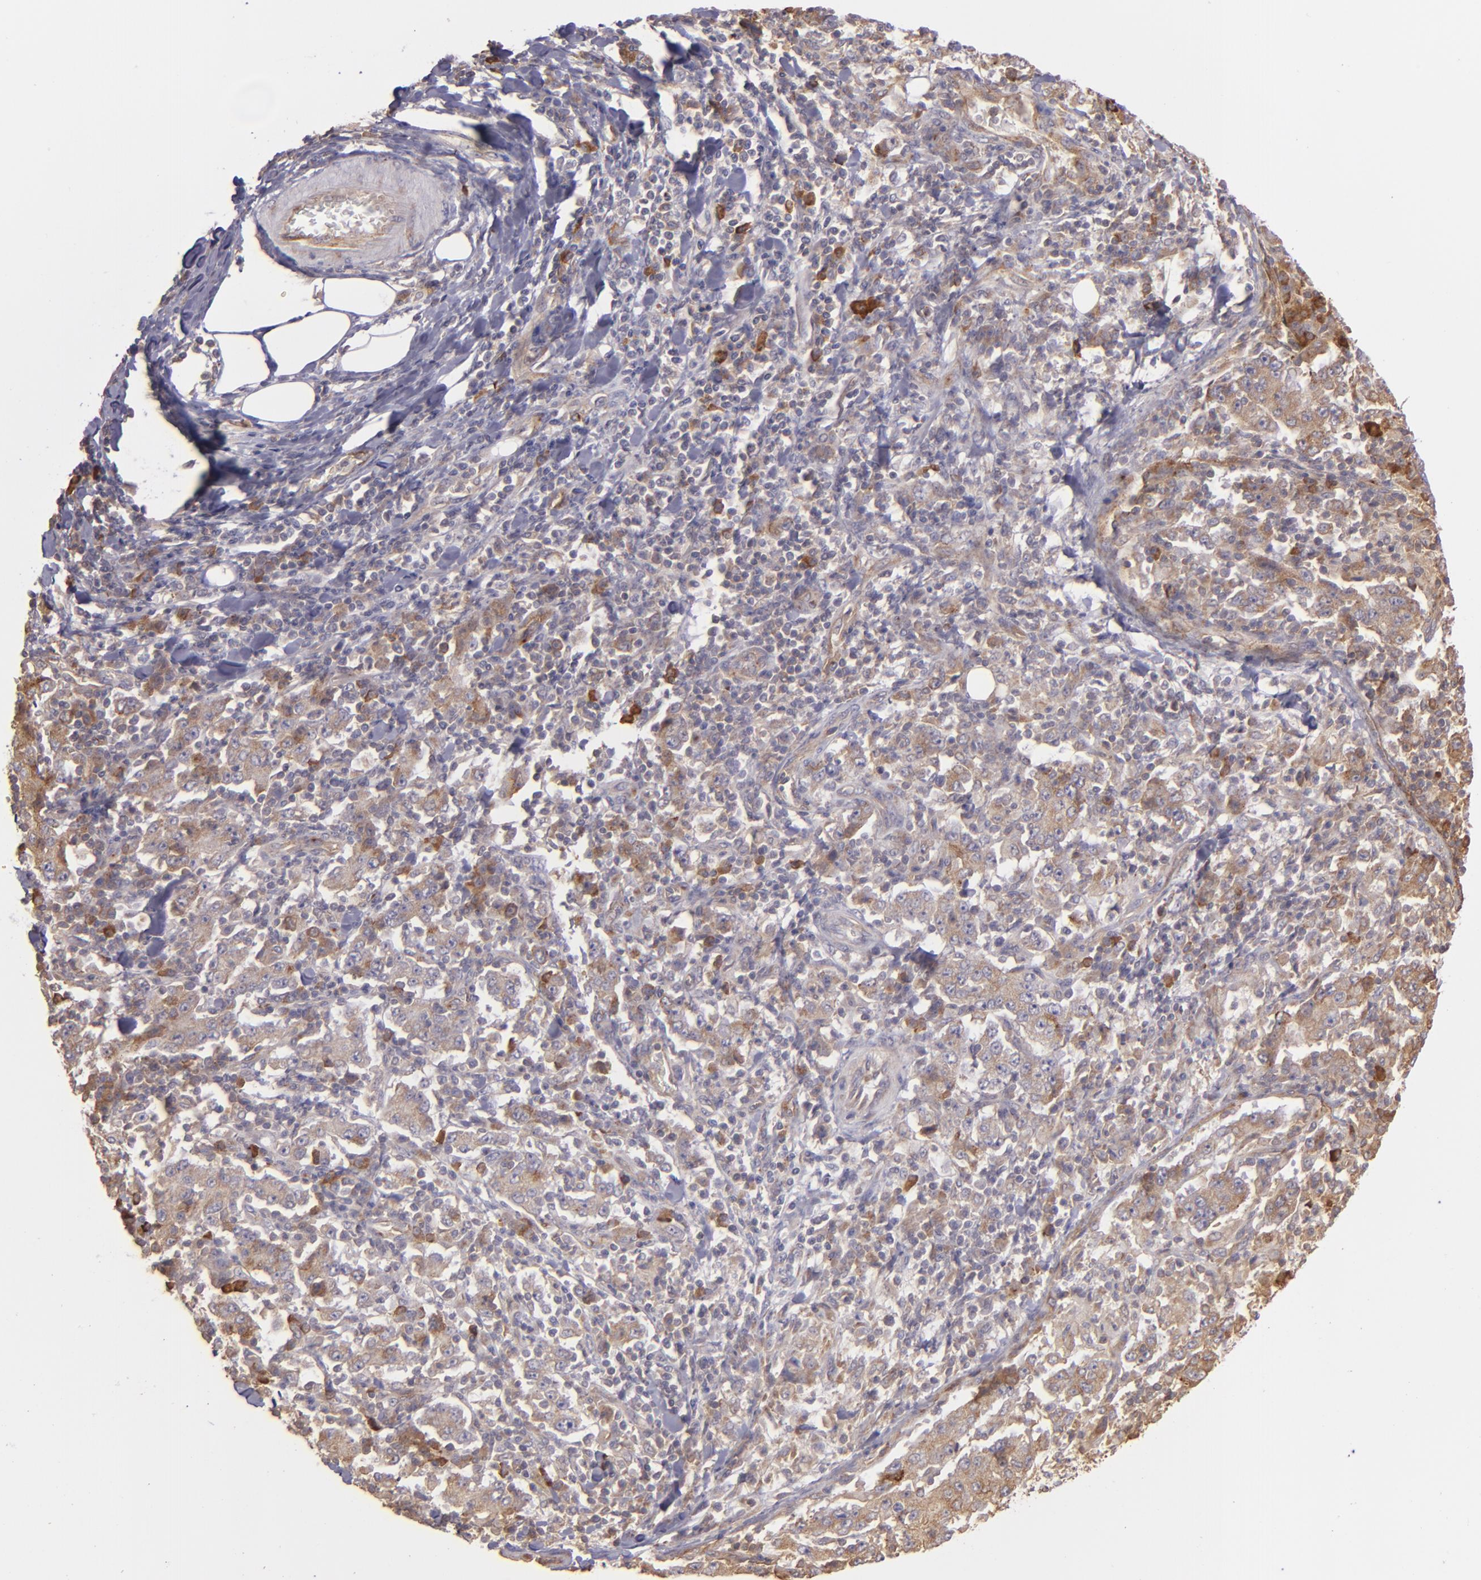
{"staining": {"intensity": "moderate", "quantity": ">75%", "location": "cytoplasmic/membranous"}, "tissue": "stomach cancer", "cell_type": "Tumor cells", "image_type": "cancer", "snomed": [{"axis": "morphology", "description": "Normal tissue, NOS"}, {"axis": "morphology", "description": "Adenocarcinoma, NOS"}, {"axis": "topography", "description": "Stomach, upper"}, {"axis": "topography", "description": "Stomach"}], "caption": "About >75% of tumor cells in stomach cancer show moderate cytoplasmic/membranous protein positivity as visualized by brown immunohistochemical staining.", "gene": "ECE1", "patient": {"sex": "male", "age": 59}}